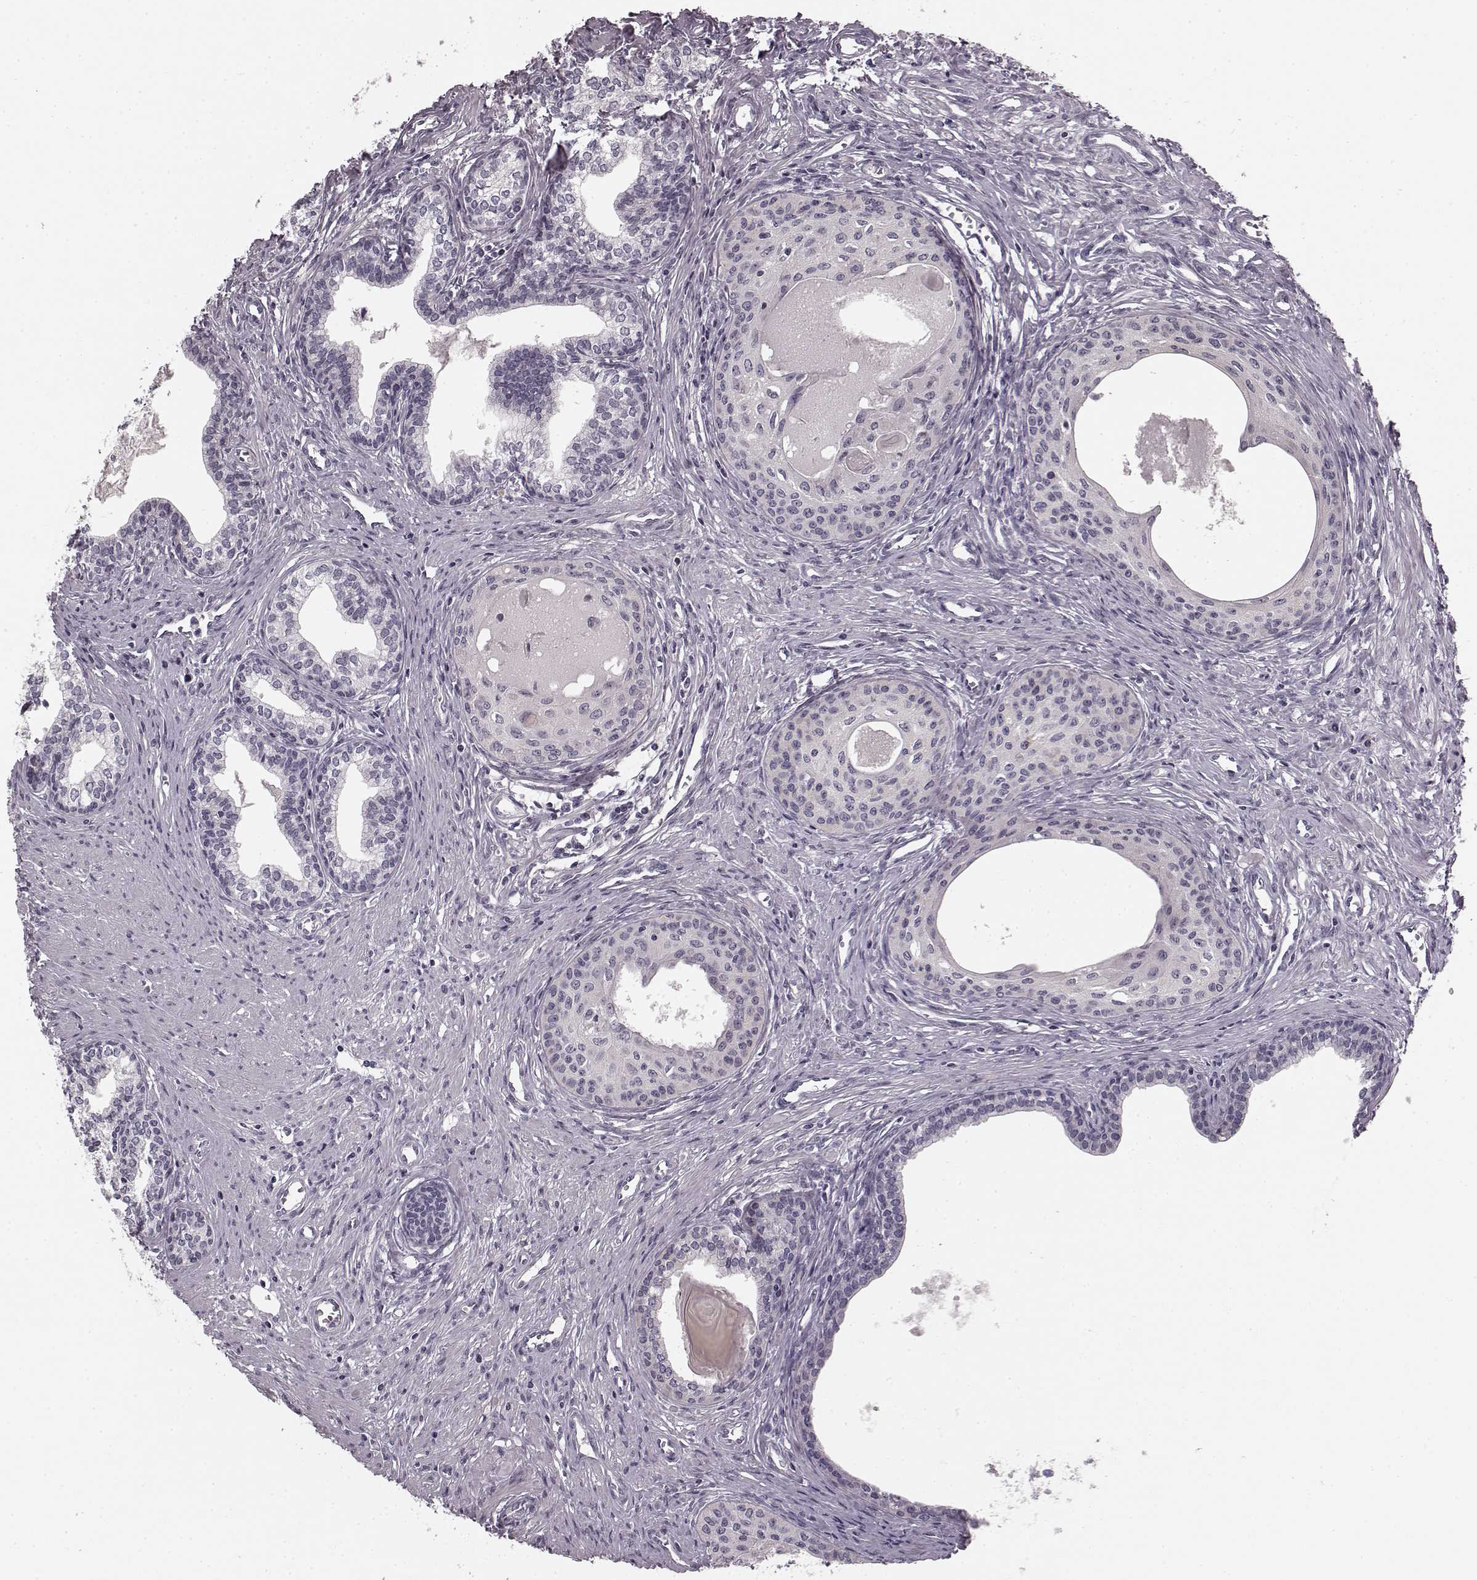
{"staining": {"intensity": "negative", "quantity": "none", "location": "none"}, "tissue": "prostate", "cell_type": "Glandular cells", "image_type": "normal", "snomed": [{"axis": "morphology", "description": "Normal tissue, NOS"}, {"axis": "topography", "description": "Prostate"}], "caption": "The IHC histopathology image has no significant expression in glandular cells of prostate. (DAB IHC visualized using brightfield microscopy, high magnification).", "gene": "FAM234B", "patient": {"sex": "male", "age": 60}}